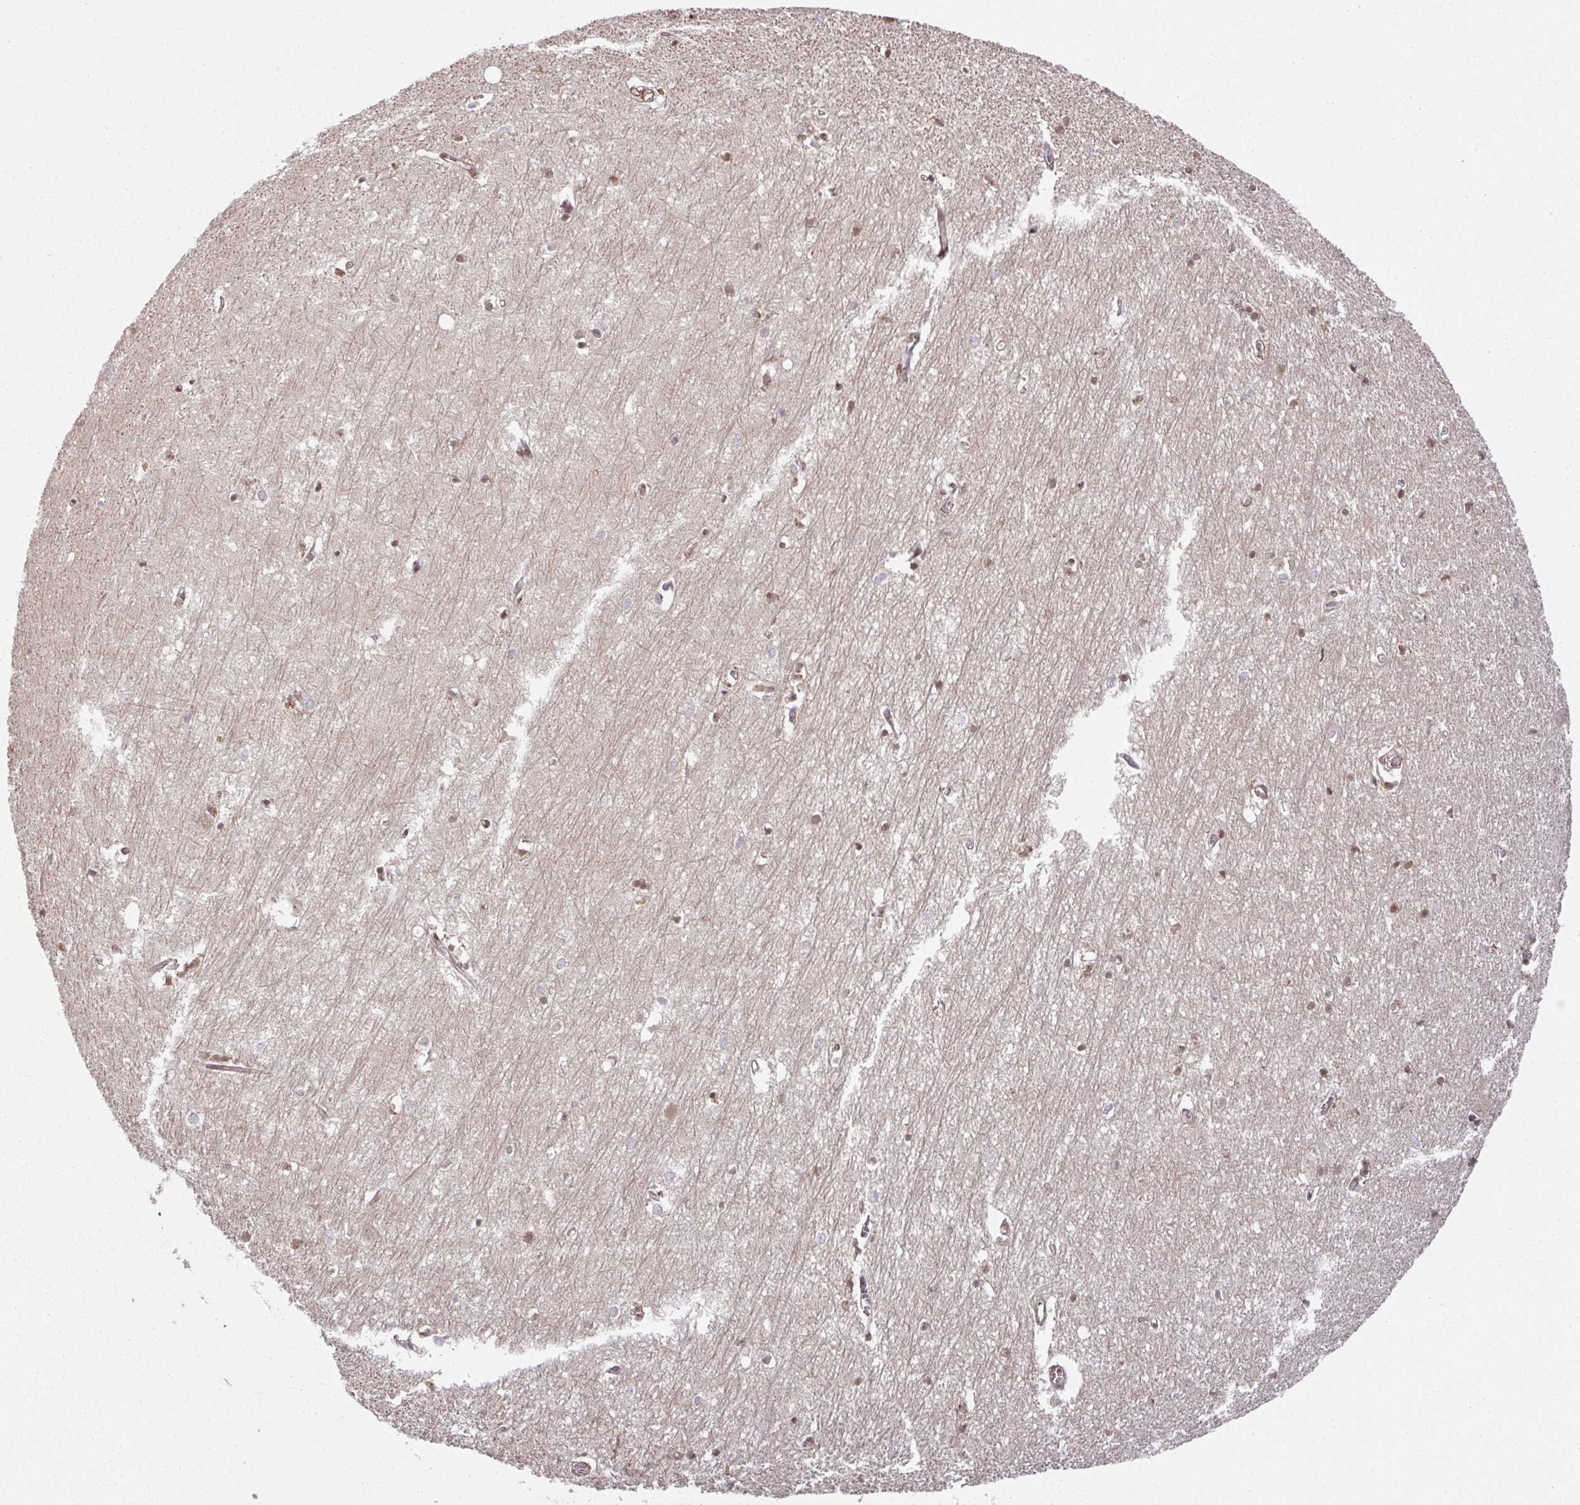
{"staining": {"intensity": "moderate", "quantity": "<25%", "location": "cytoplasmic/membranous,nuclear"}, "tissue": "hippocampus", "cell_type": "Glial cells", "image_type": "normal", "snomed": [{"axis": "morphology", "description": "Normal tissue, NOS"}, {"axis": "topography", "description": "Hippocampus"}], "caption": "An IHC photomicrograph of unremarkable tissue is shown. Protein staining in brown shows moderate cytoplasmic/membranous,nuclear positivity in hippocampus within glial cells. The staining is performed using DAB brown chromogen to label protein expression. The nuclei are counter-stained blue using hematoxylin.", "gene": "SIK3", "patient": {"sex": "female", "age": 64}}